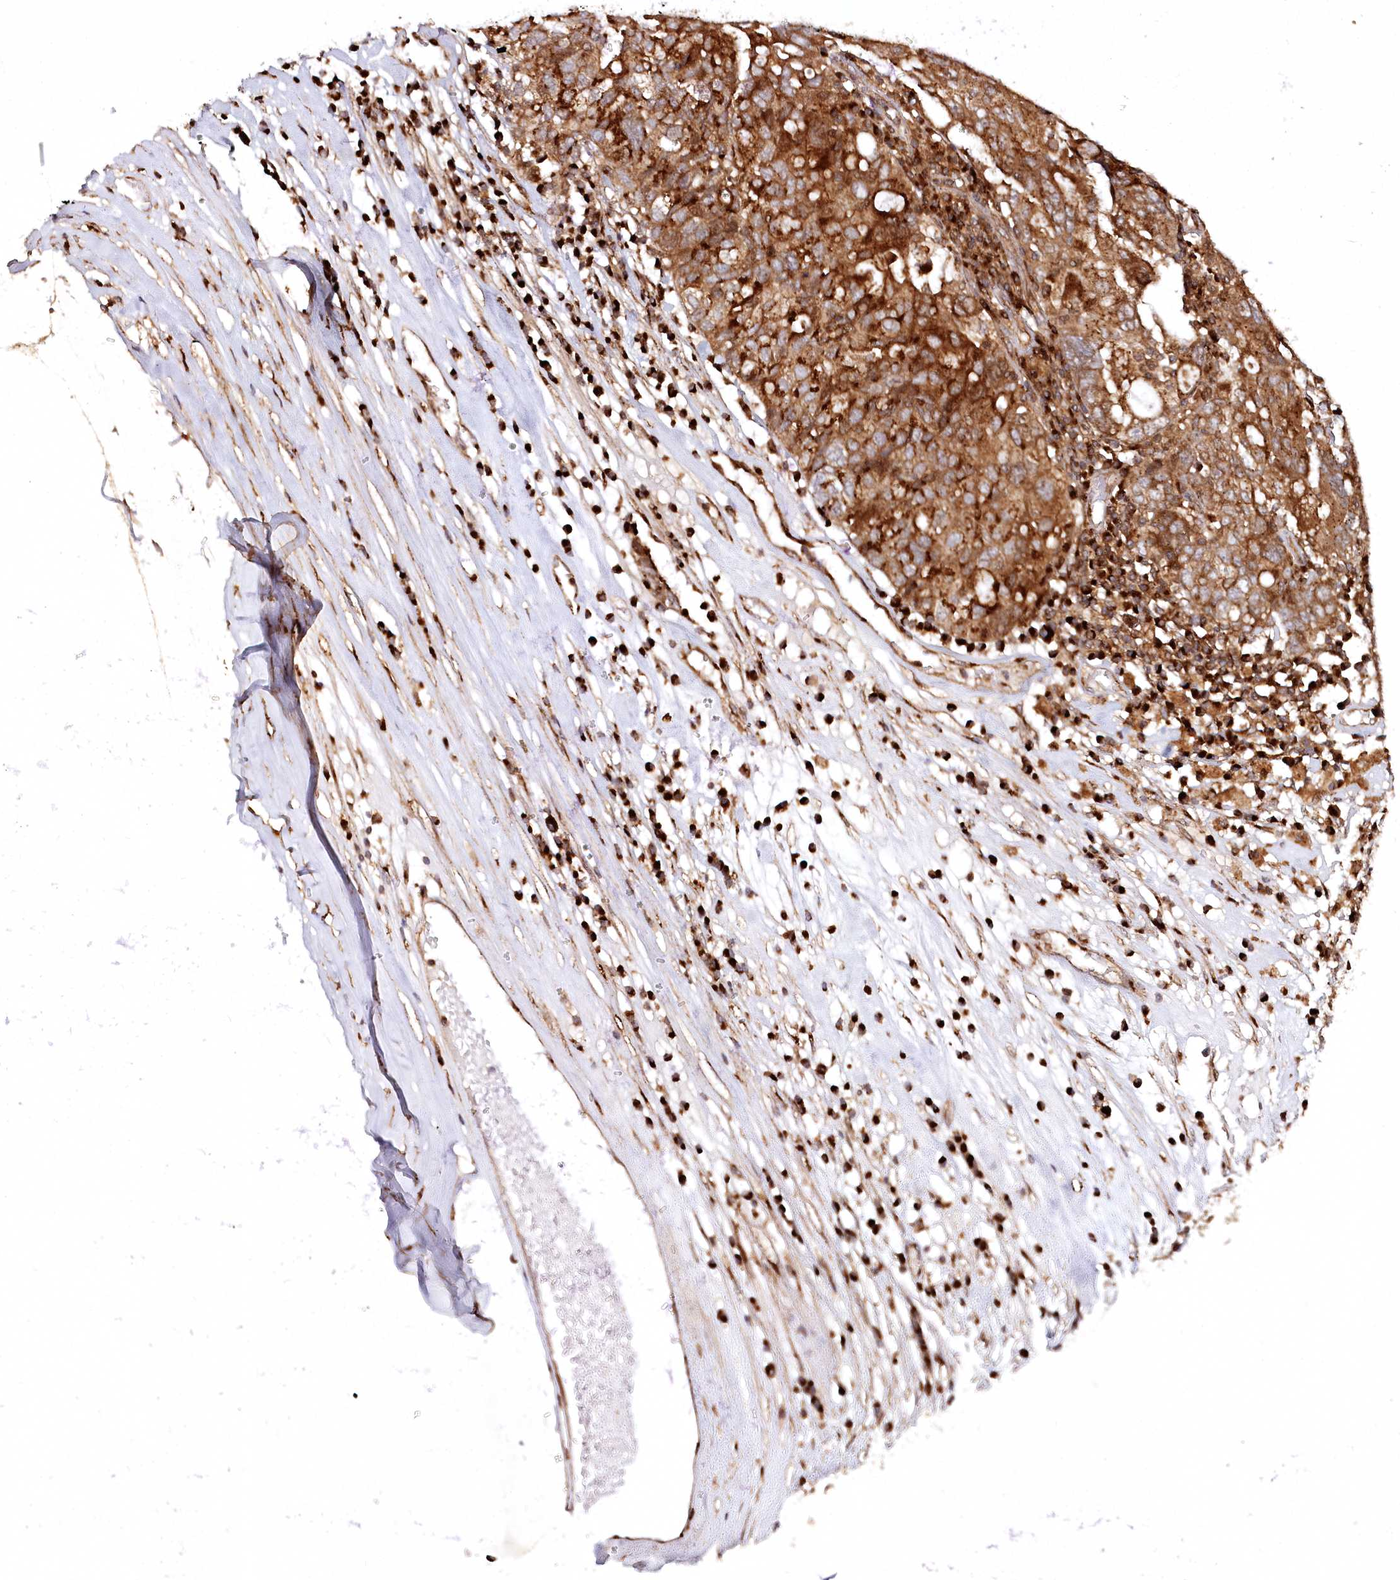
{"staining": {"intensity": "strong", "quantity": ">75%", "location": "cytoplasmic/membranous"}, "tissue": "ovarian cancer", "cell_type": "Tumor cells", "image_type": "cancer", "snomed": [{"axis": "morphology", "description": "Carcinoma, endometroid"}, {"axis": "topography", "description": "Ovary"}], "caption": "DAB (3,3'-diaminobenzidine) immunohistochemical staining of ovarian endometroid carcinoma shows strong cytoplasmic/membranous protein positivity in about >75% of tumor cells.", "gene": "COPG1", "patient": {"sex": "female", "age": 62}}